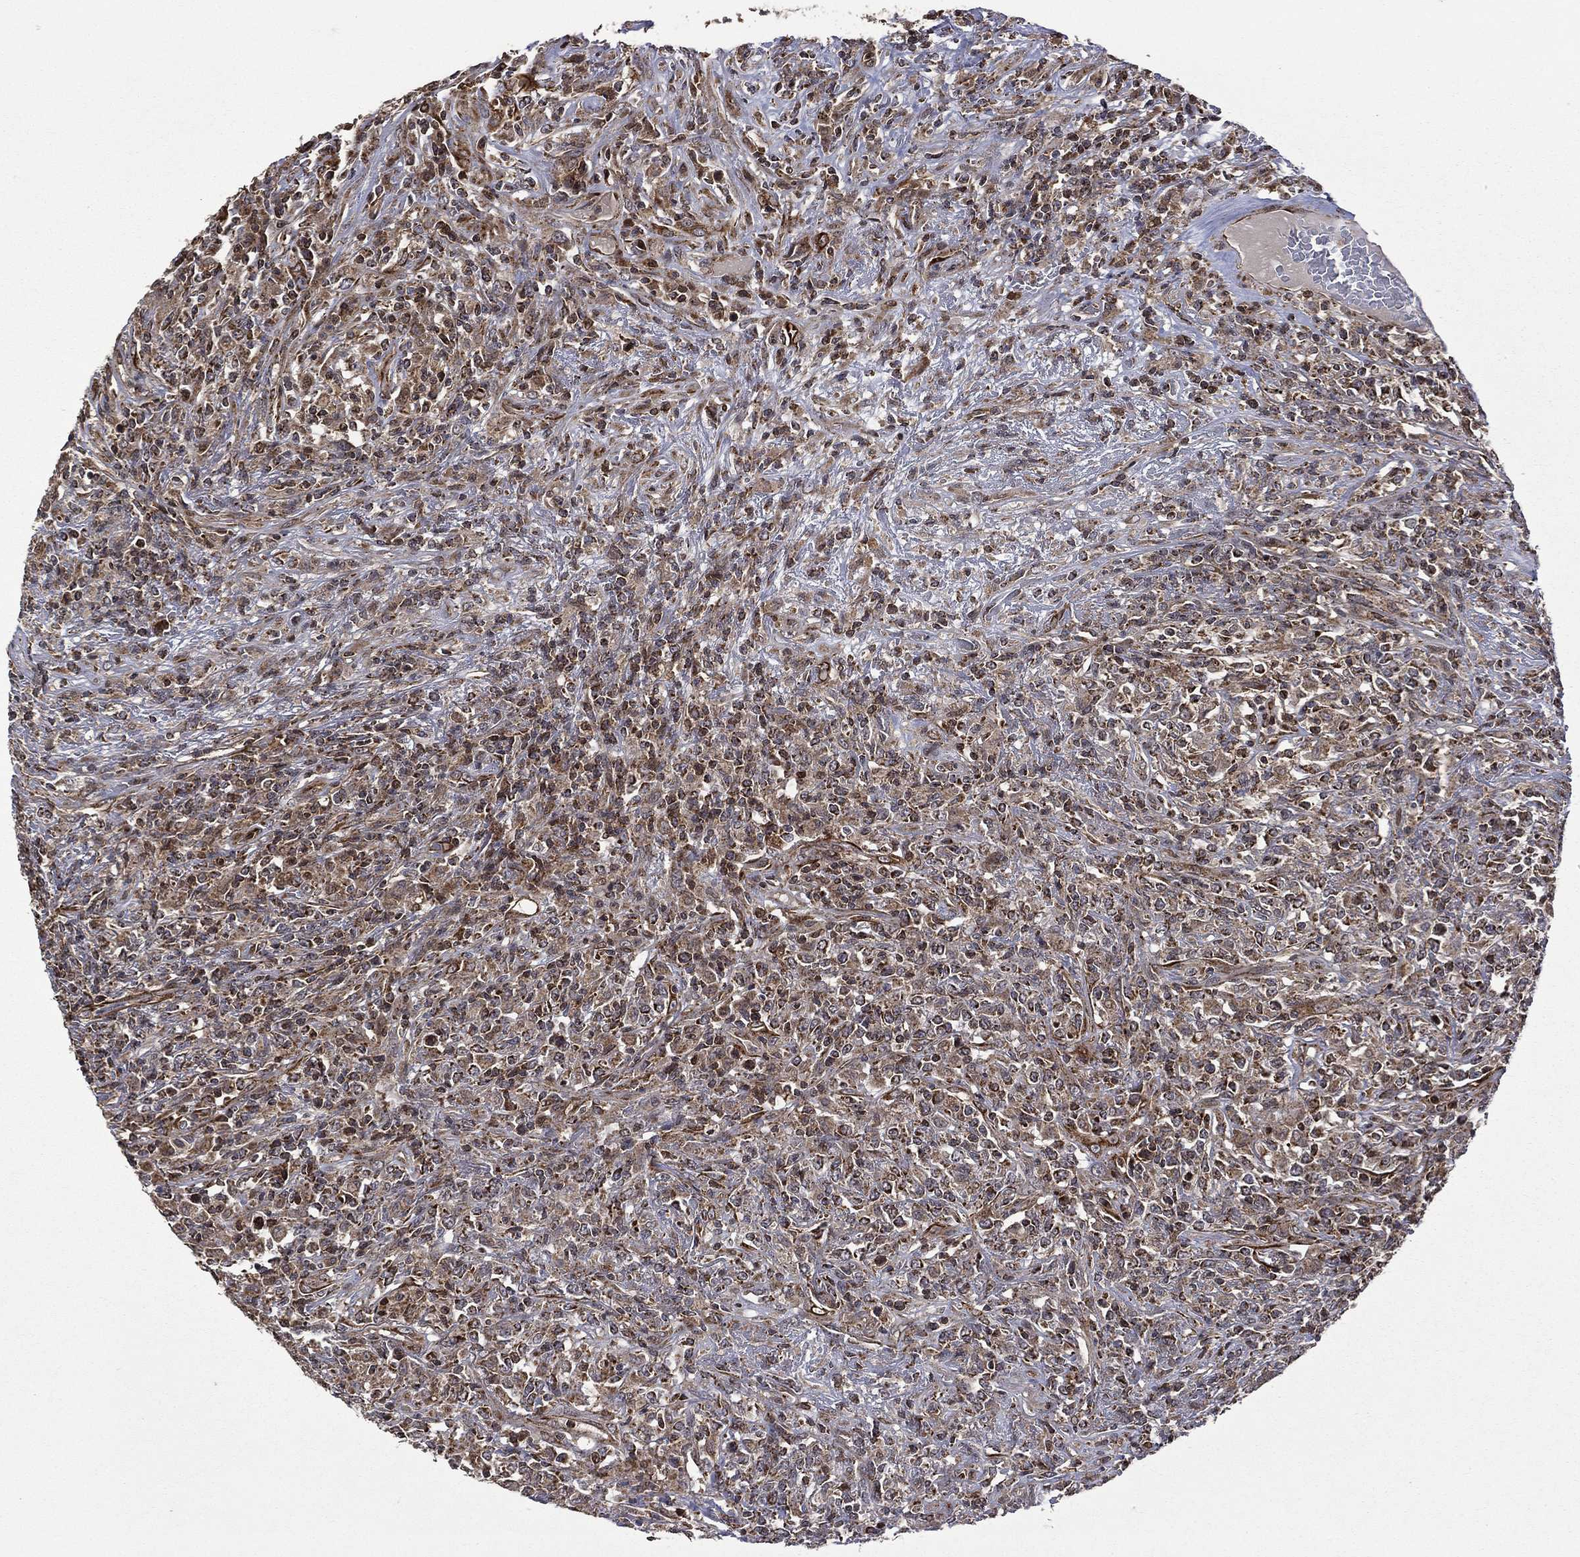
{"staining": {"intensity": "moderate", "quantity": ">75%", "location": "cytoplasmic/membranous"}, "tissue": "lymphoma", "cell_type": "Tumor cells", "image_type": "cancer", "snomed": [{"axis": "morphology", "description": "Malignant lymphoma, non-Hodgkin's type, High grade"}, {"axis": "topography", "description": "Lung"}], "caption": "A brown stain labels moderate cytoplasmic/membranous staining of a protein in lymphoma tumor cells. Immunohistochemistry (ihc) stains the protein of interest in brown and the nuclei are stained blue.", "gene": "GIMAP6", "patient": {"sex": "male", "age": 79}}